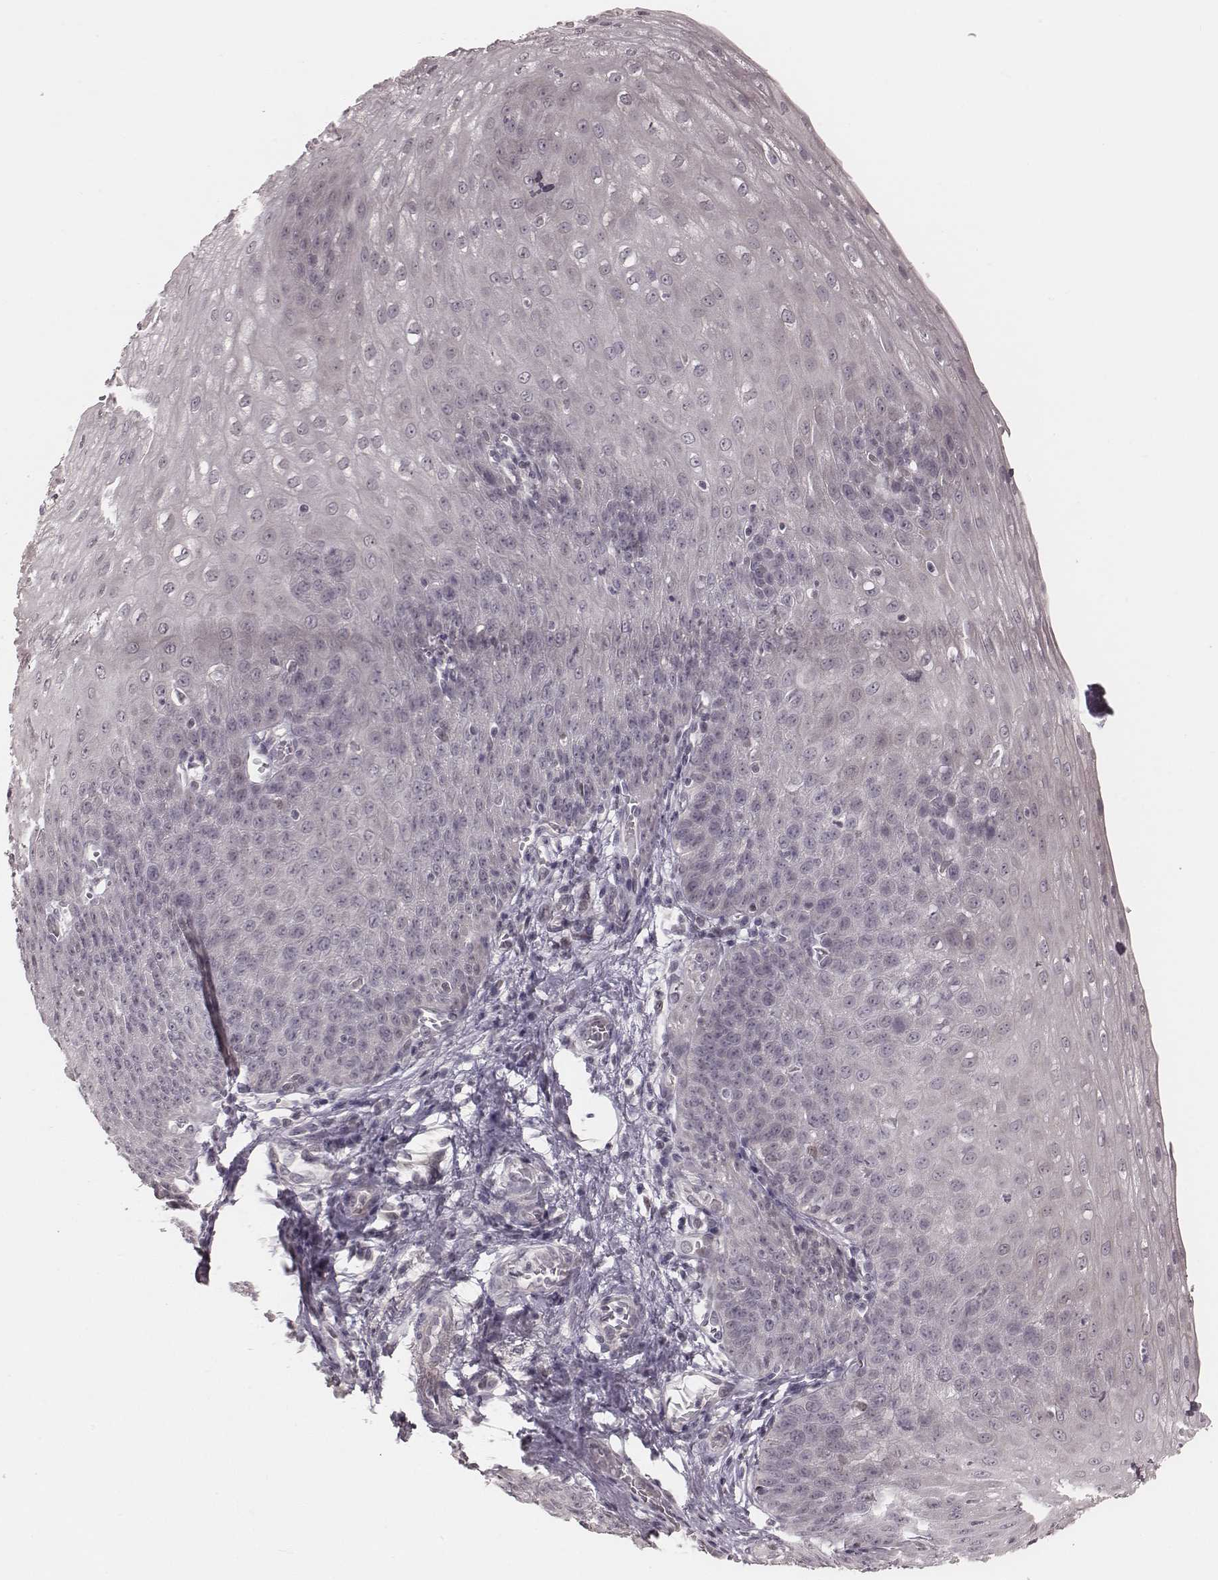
{"staining": {"intensity": "negative", "quantity": "none", "location": "none"}, "tissue": "esophagus", "cell_type": "Squamous epithelial cells", "image_type": "normal", "snomed": [{"axis": "morphology", "description": "Normal tissue, NOS"}, {"axis": "topography", "description": "Esophagus"}], "caption": "This is an IHC histopathology image of benign esophagus. There is no positivity in squamous epithelial cells.", "gene": "IQCG", "patient": {"sex": "male", "age": 71}}